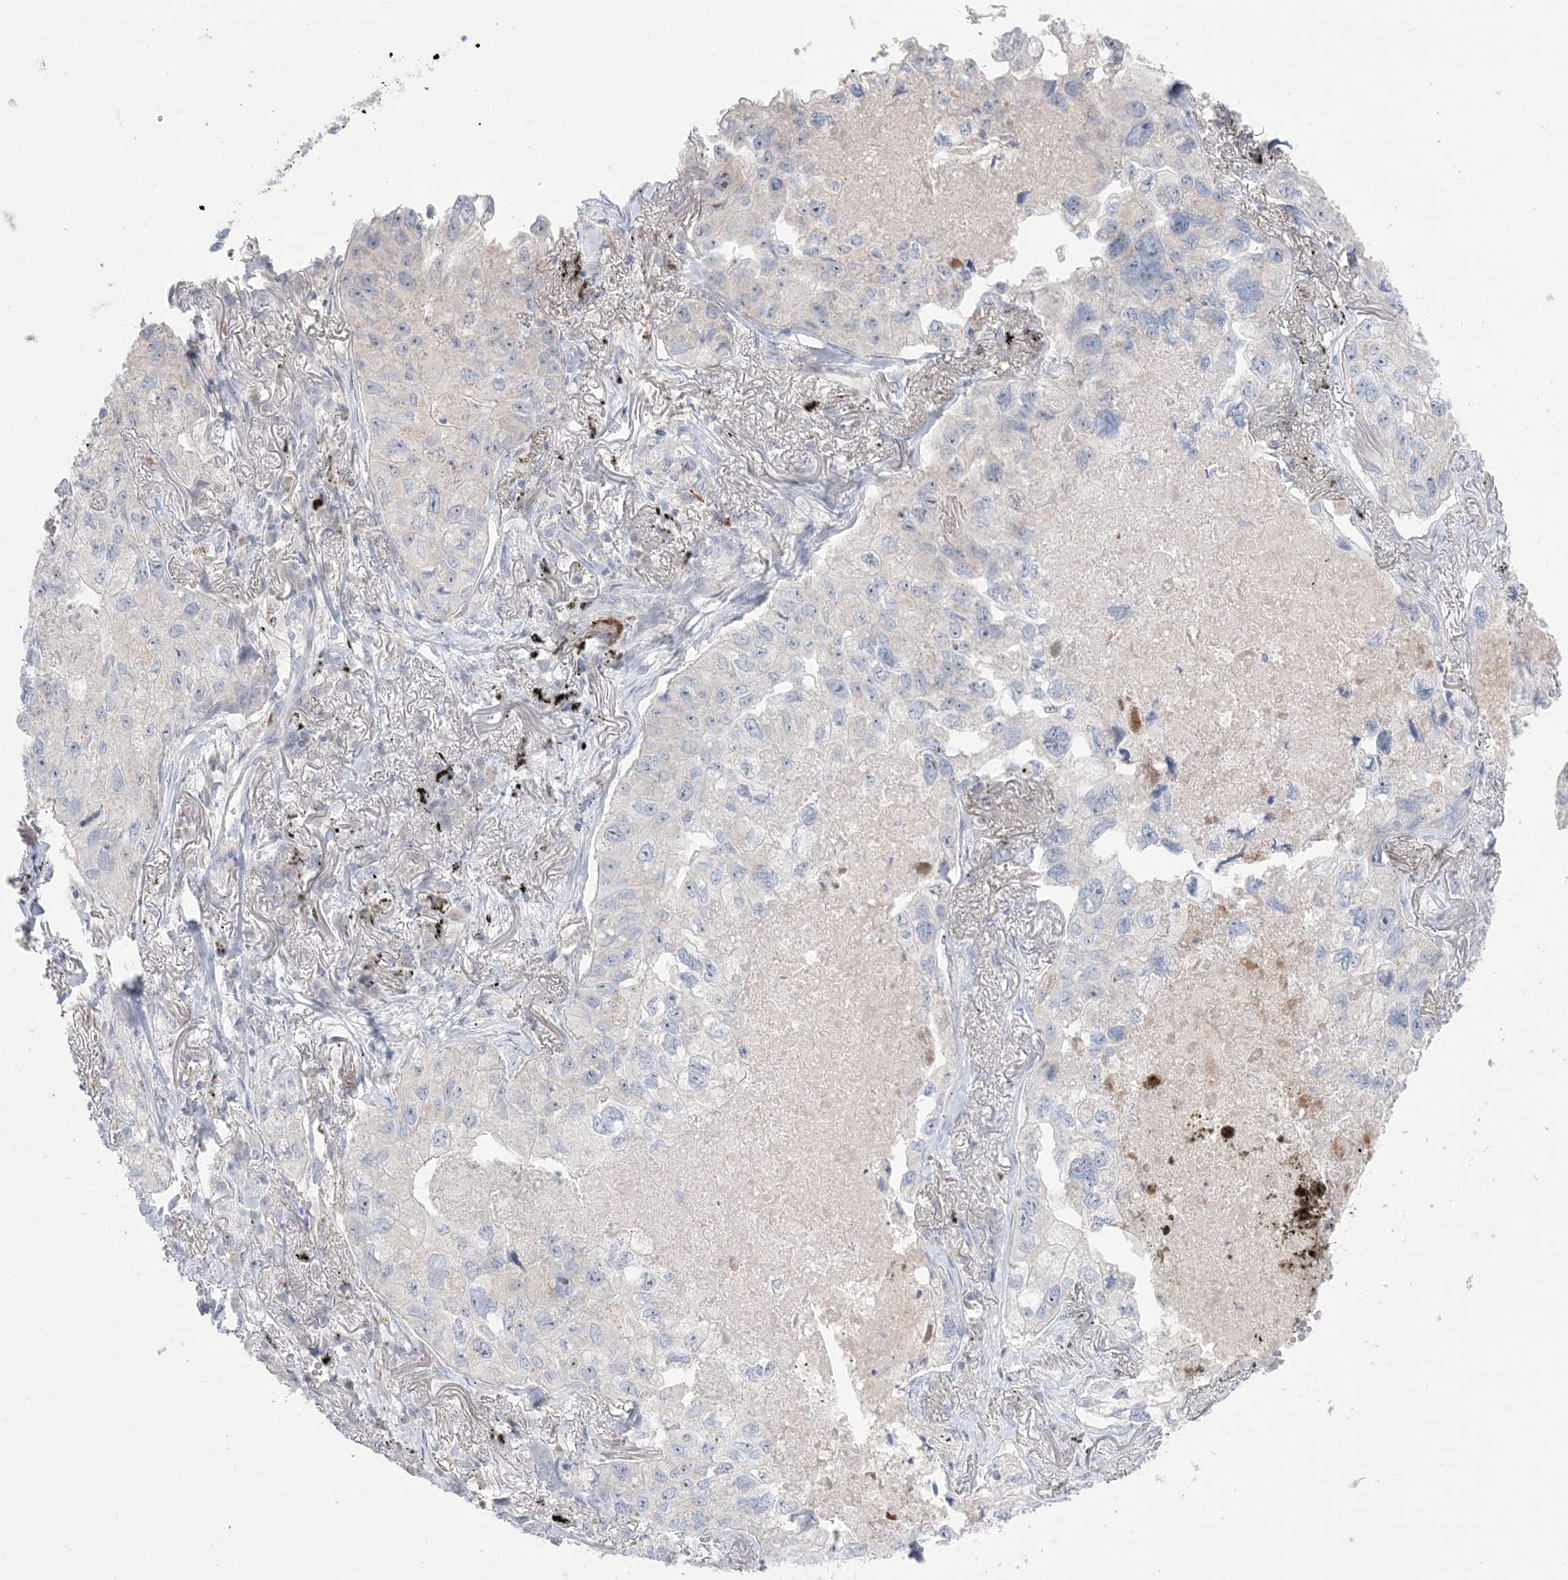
{"staining": {"intensity": "negative", "quantity": "none", "location": "none"}, "tissue": "lung cancer", "cell_type": "Tumor cells", "image_type": "cancer", "snomed": [{"axis": "morphology", "description": "Adenocarcinoma, NOS"}, {"axis": "topography", "description": "Lung"}], "caption": "This is a photomicrograph of immunohistochemistry staining of lung adenocarcinoma, which shows no positivity in tumor cells.", "gene": "KCTD6", "patient": {"sex": "male", "age": 65}}